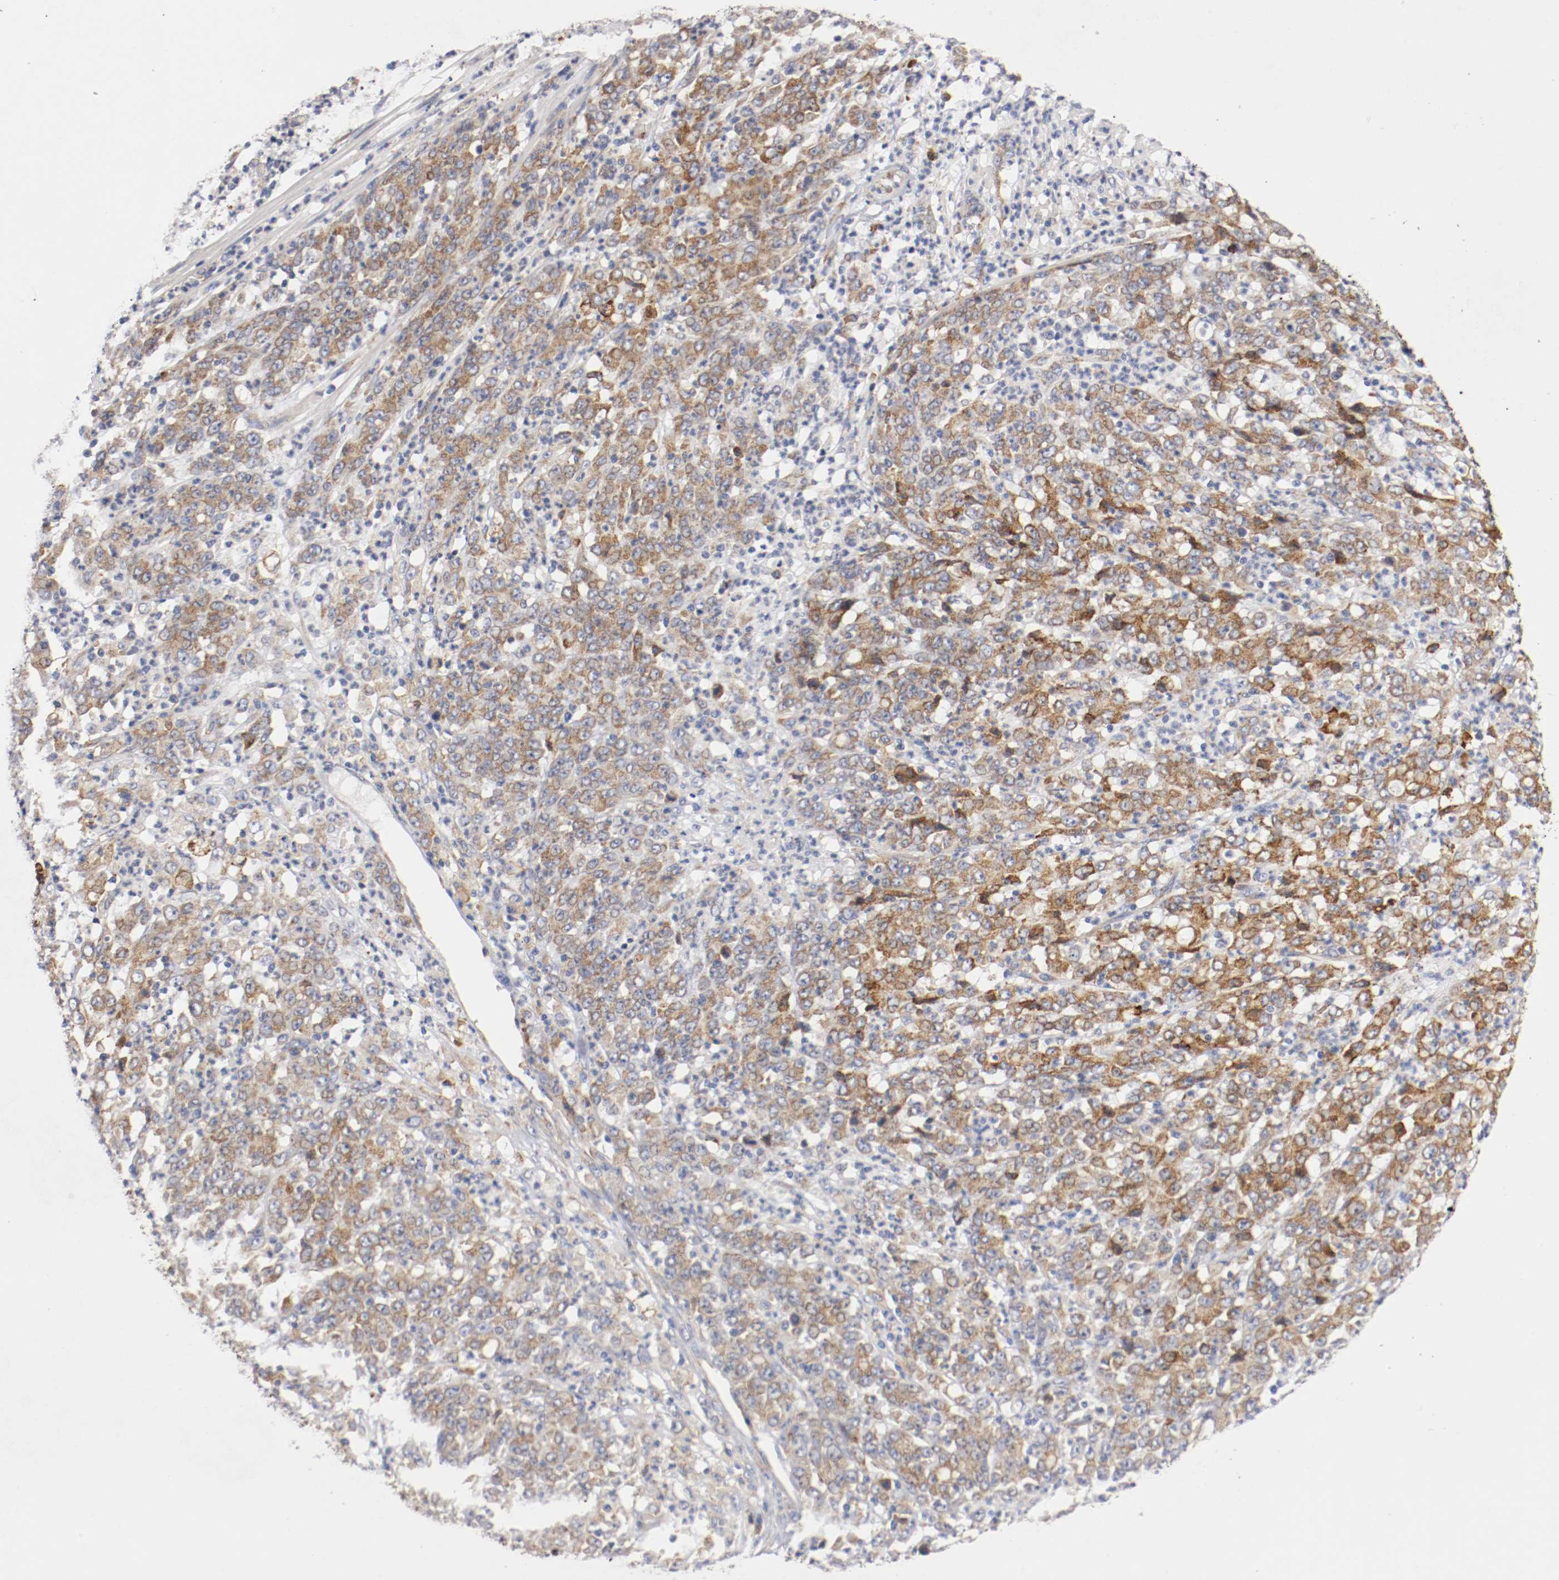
{"staining": {"intensity": "moderate", "quantity": ">75%", "location": "cytoplasmic/membranous"}, "tissue": "stomach cancer", "cell_type": "Tumor cells", "image_type": "cancer", "snomed": [{"axis": "morphology", "description": "Adenocarcinoma, NOS"}, {"axis": "topography", "description": "Stomach, lower"}], "caption": "Moderate cytoplasmic/membranous protein positivity is identified in about >75% of tumor cells in adenocarcinoma (stomach).", "gene": "TRAF2", "patient": {"sex": "female", "age": 71}}